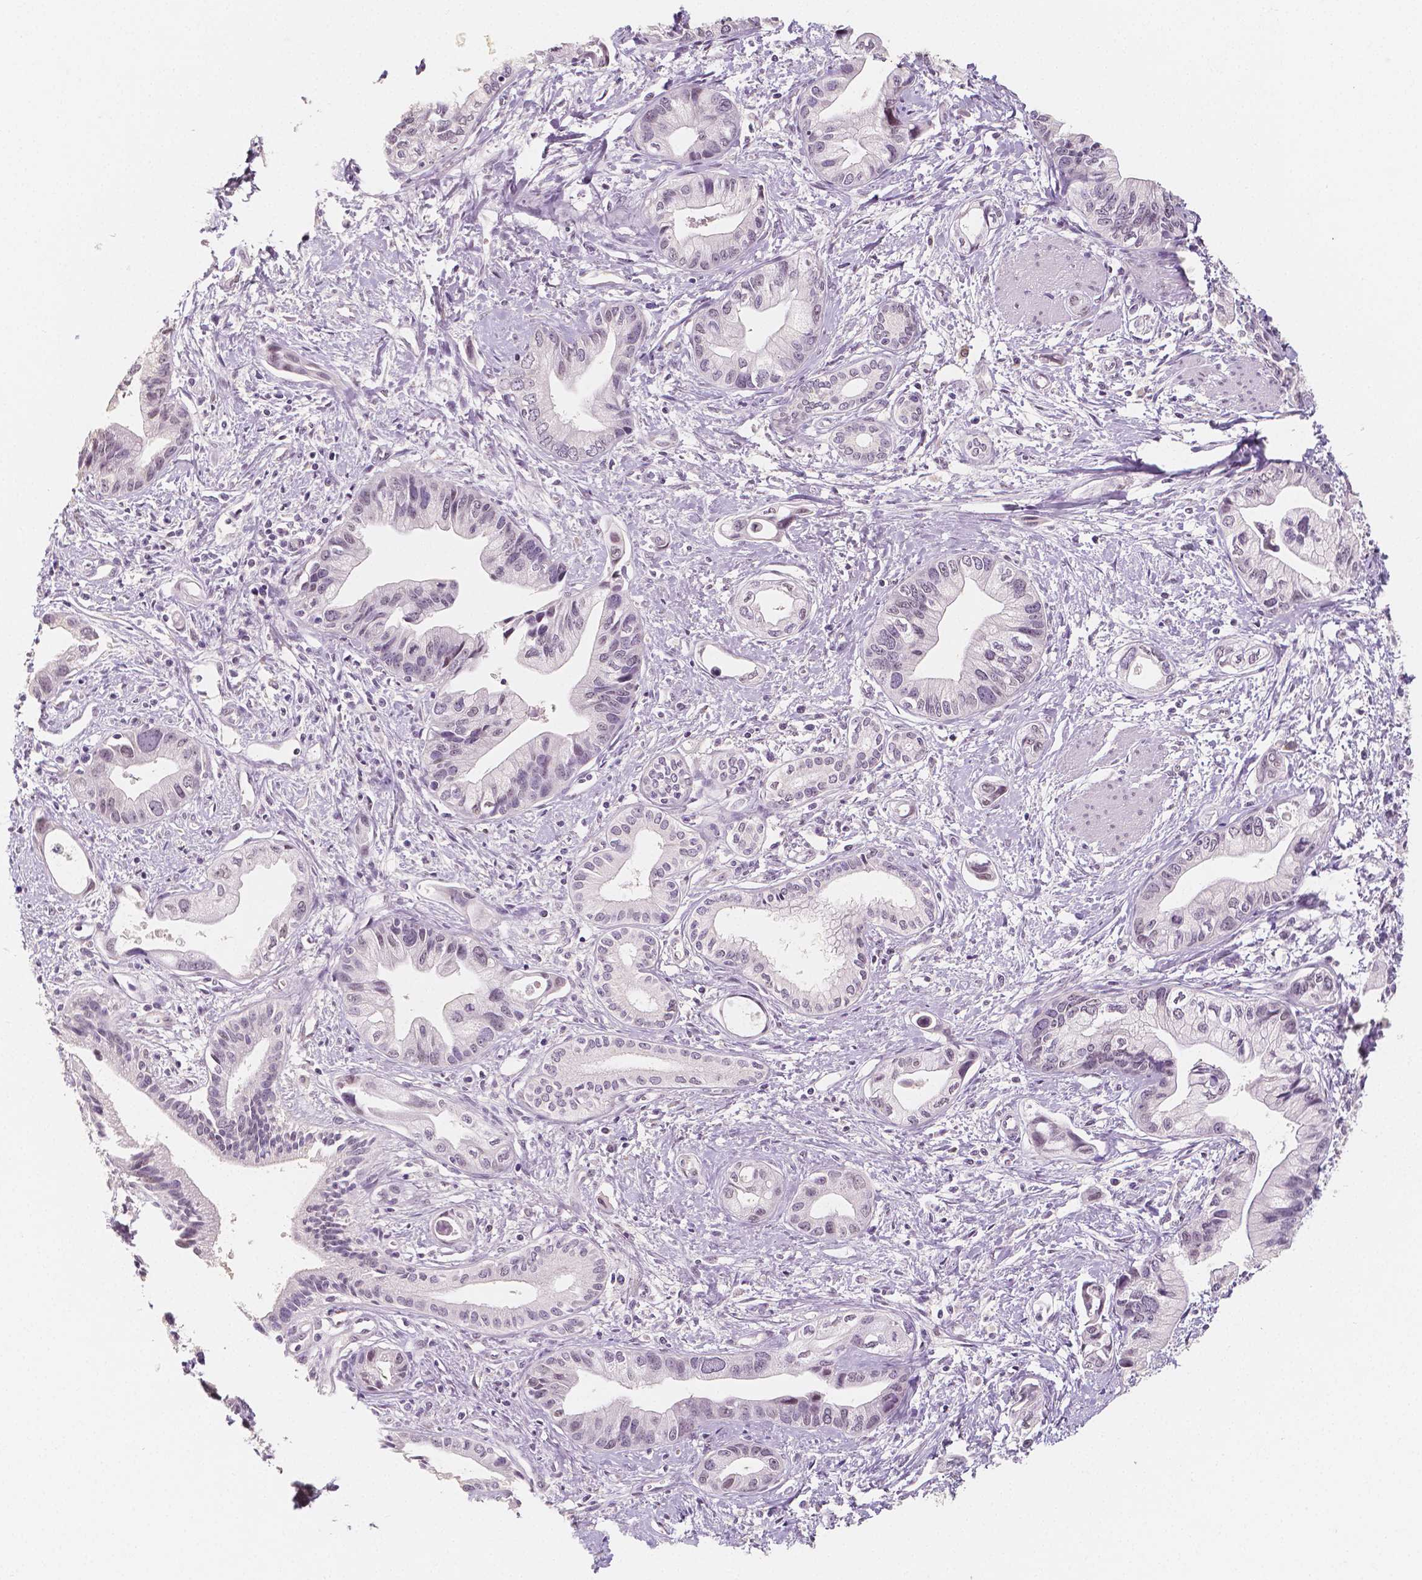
{"staining": {"intensity": "negative", "quantity": "none", "location": "none"}, "tissue": "pancreatic cancer", "cell_type": "Tumor cells", "image_type": "cancer", "snomed": [{"axis": "morphology", "description": "Adenocarcinoma, NOS"}, {"axis": "topography", "description": "Pancreas"}], "caption": "Protein analysis of pancreatic adenocarcinoma reveals no significant staining in tumor cells.", "gene": "KDM5B", "patient": {"sex": "female", "age": 61}}